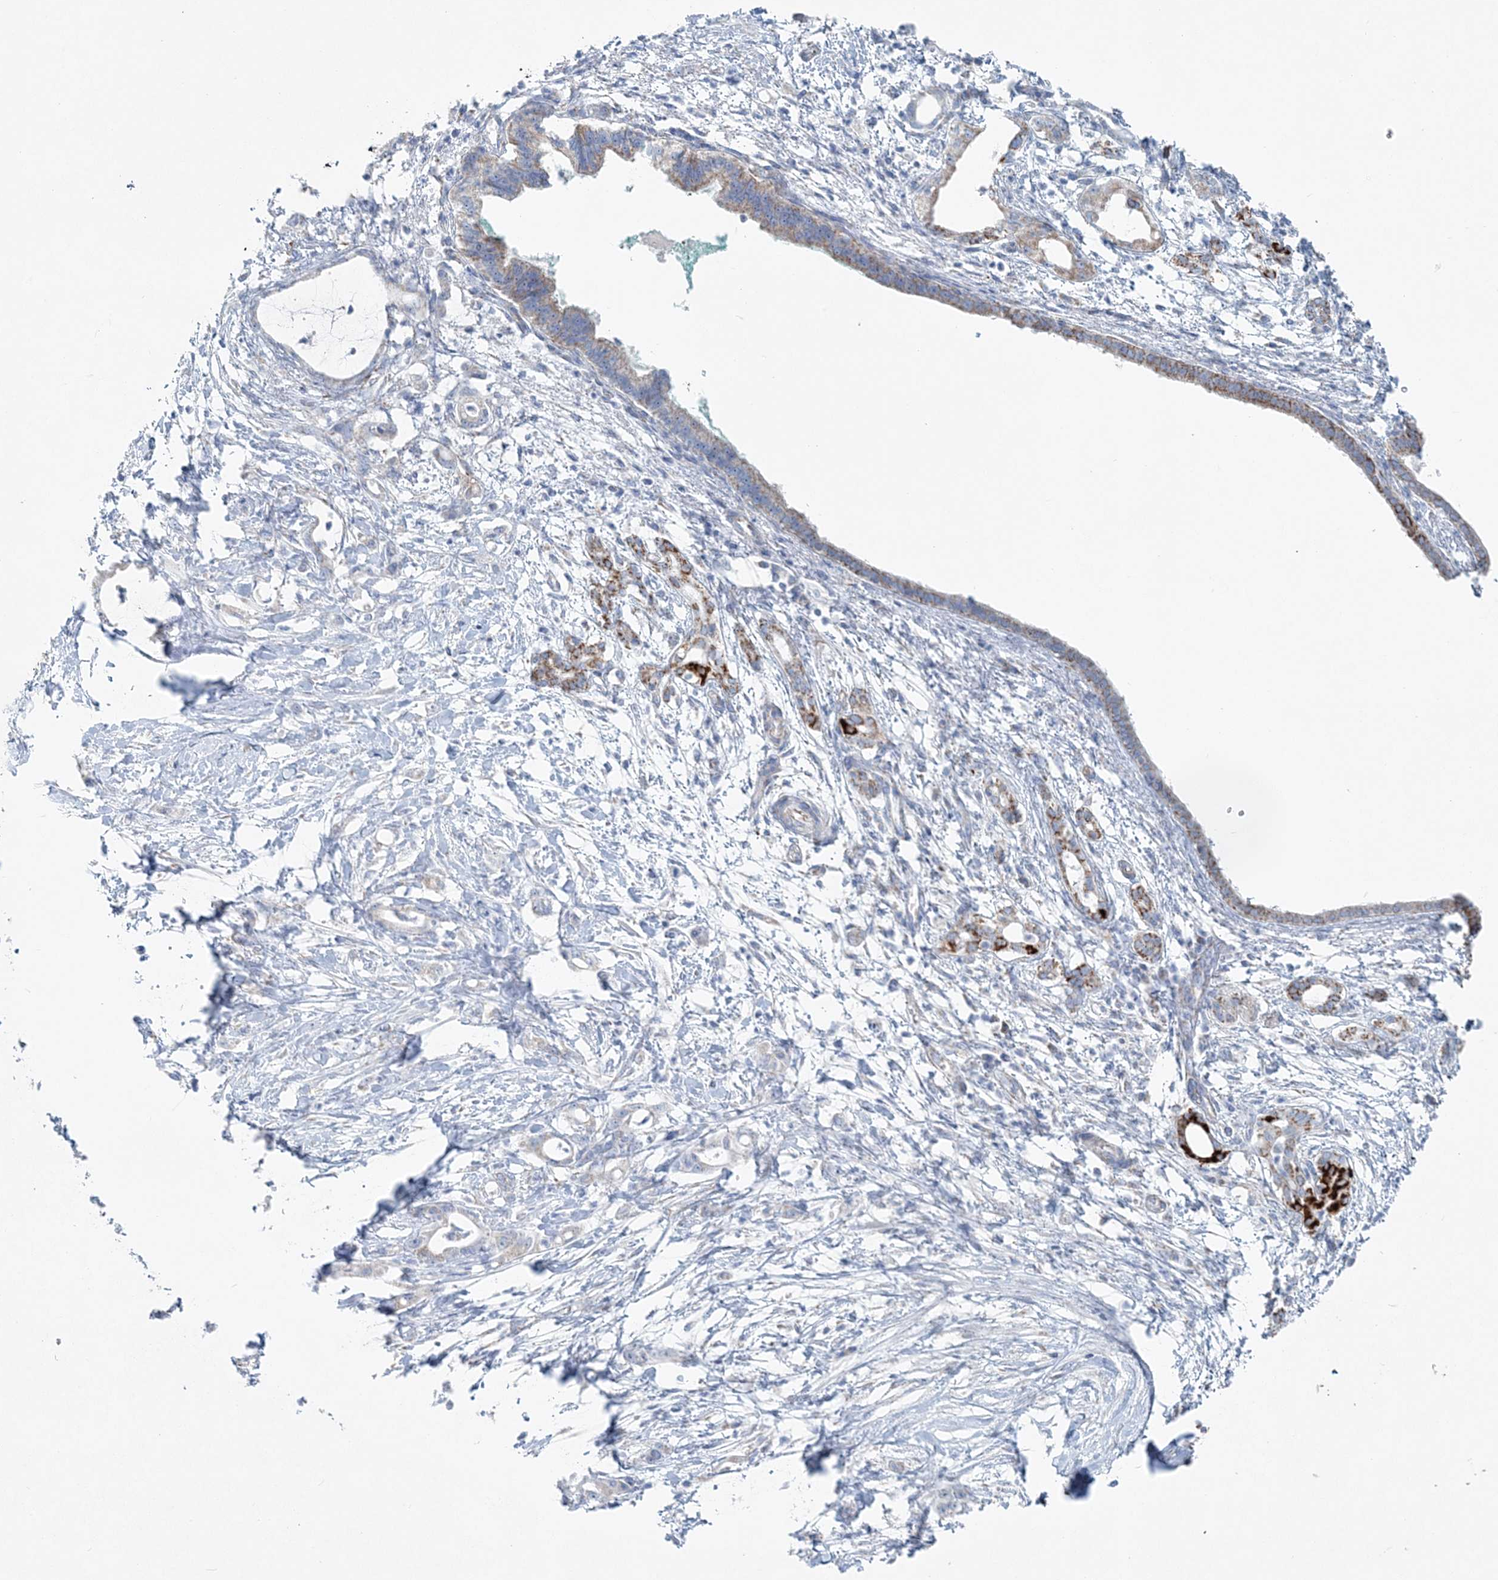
{"staining": {"intensity": "weak", "quantity": "25%-75%", "location": "cytoplasmic/membranous"}, "tissue": "pancreatic cancer", "cell_type": "Tumor cells", "image_type": "cancer", "snomed": [{"axis": "morphology", "description": "Adenocarcinoma, NOS"}, {"axis": "topography", "description": "Pancreas"}], "caption": "A low amount of weak cytoplasmic/membranous positivity is present in about 25%-75% of tumor cells in pancreatic cancer (adenocarcinoma) tissue.", "gene": "PCCB", "patient": {"sex": "female", "age": 55}}